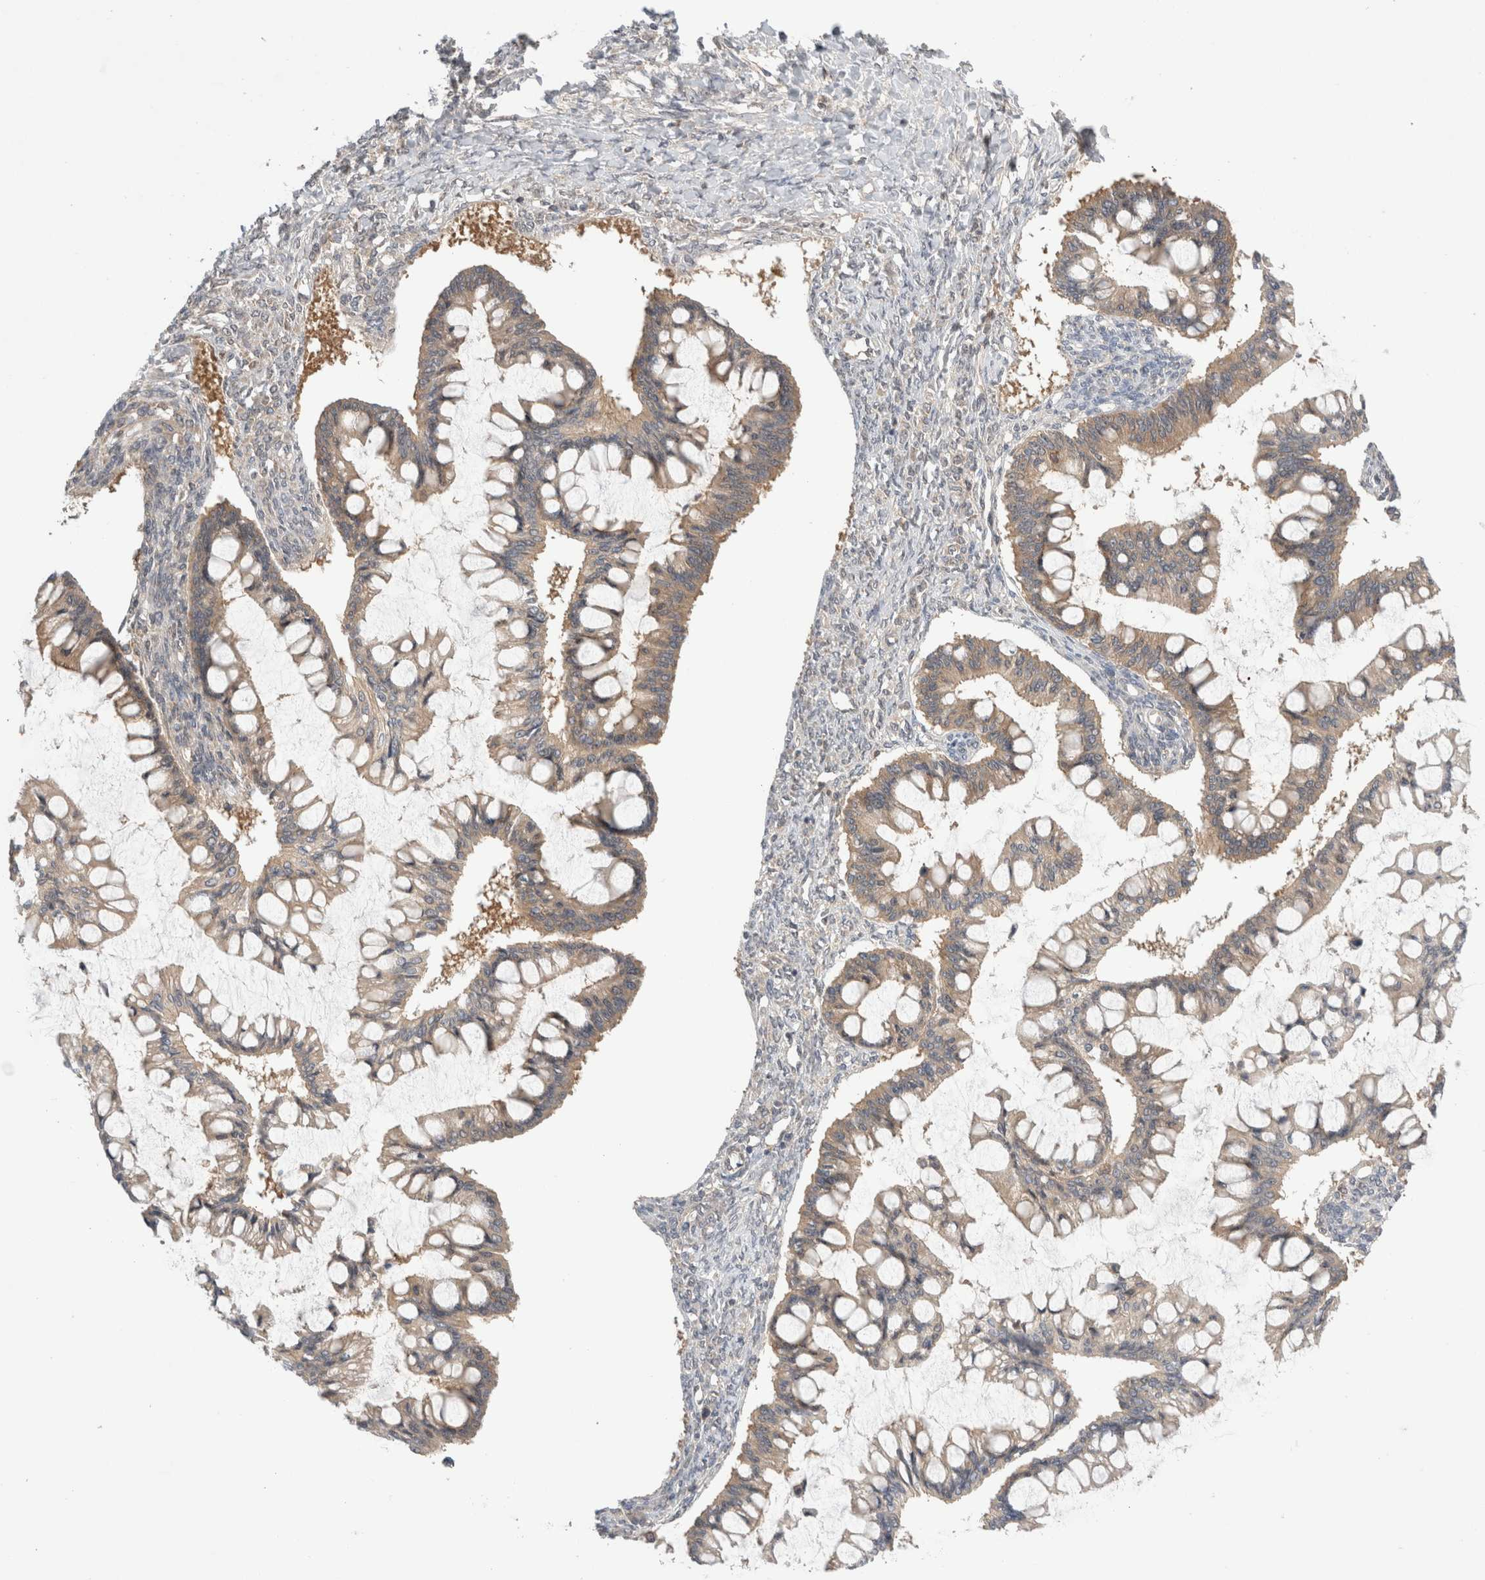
{"staining": {"intensity": "moderate", "quantity": "25%-75%", "location": "cytoplasmic/membranous"}, "tissue": "ovarian cancer", "cell_type": "Tumor cells", "image_type": "cancer", "snomed": [{"axis": "morphology", "description": "Cystadenocarcinoma, mucinous, NOS"}, {"axis": "topography", "description": "Ovary"}], "caption": "Moderate cytoplasmic/membranous positivity is present in approximately 25%-75% of tumor cells in mucinous cystadenocarcinoma (ovarian).", "gene": "NFKB1", "patient": {"sex": "female", "age": 73}}